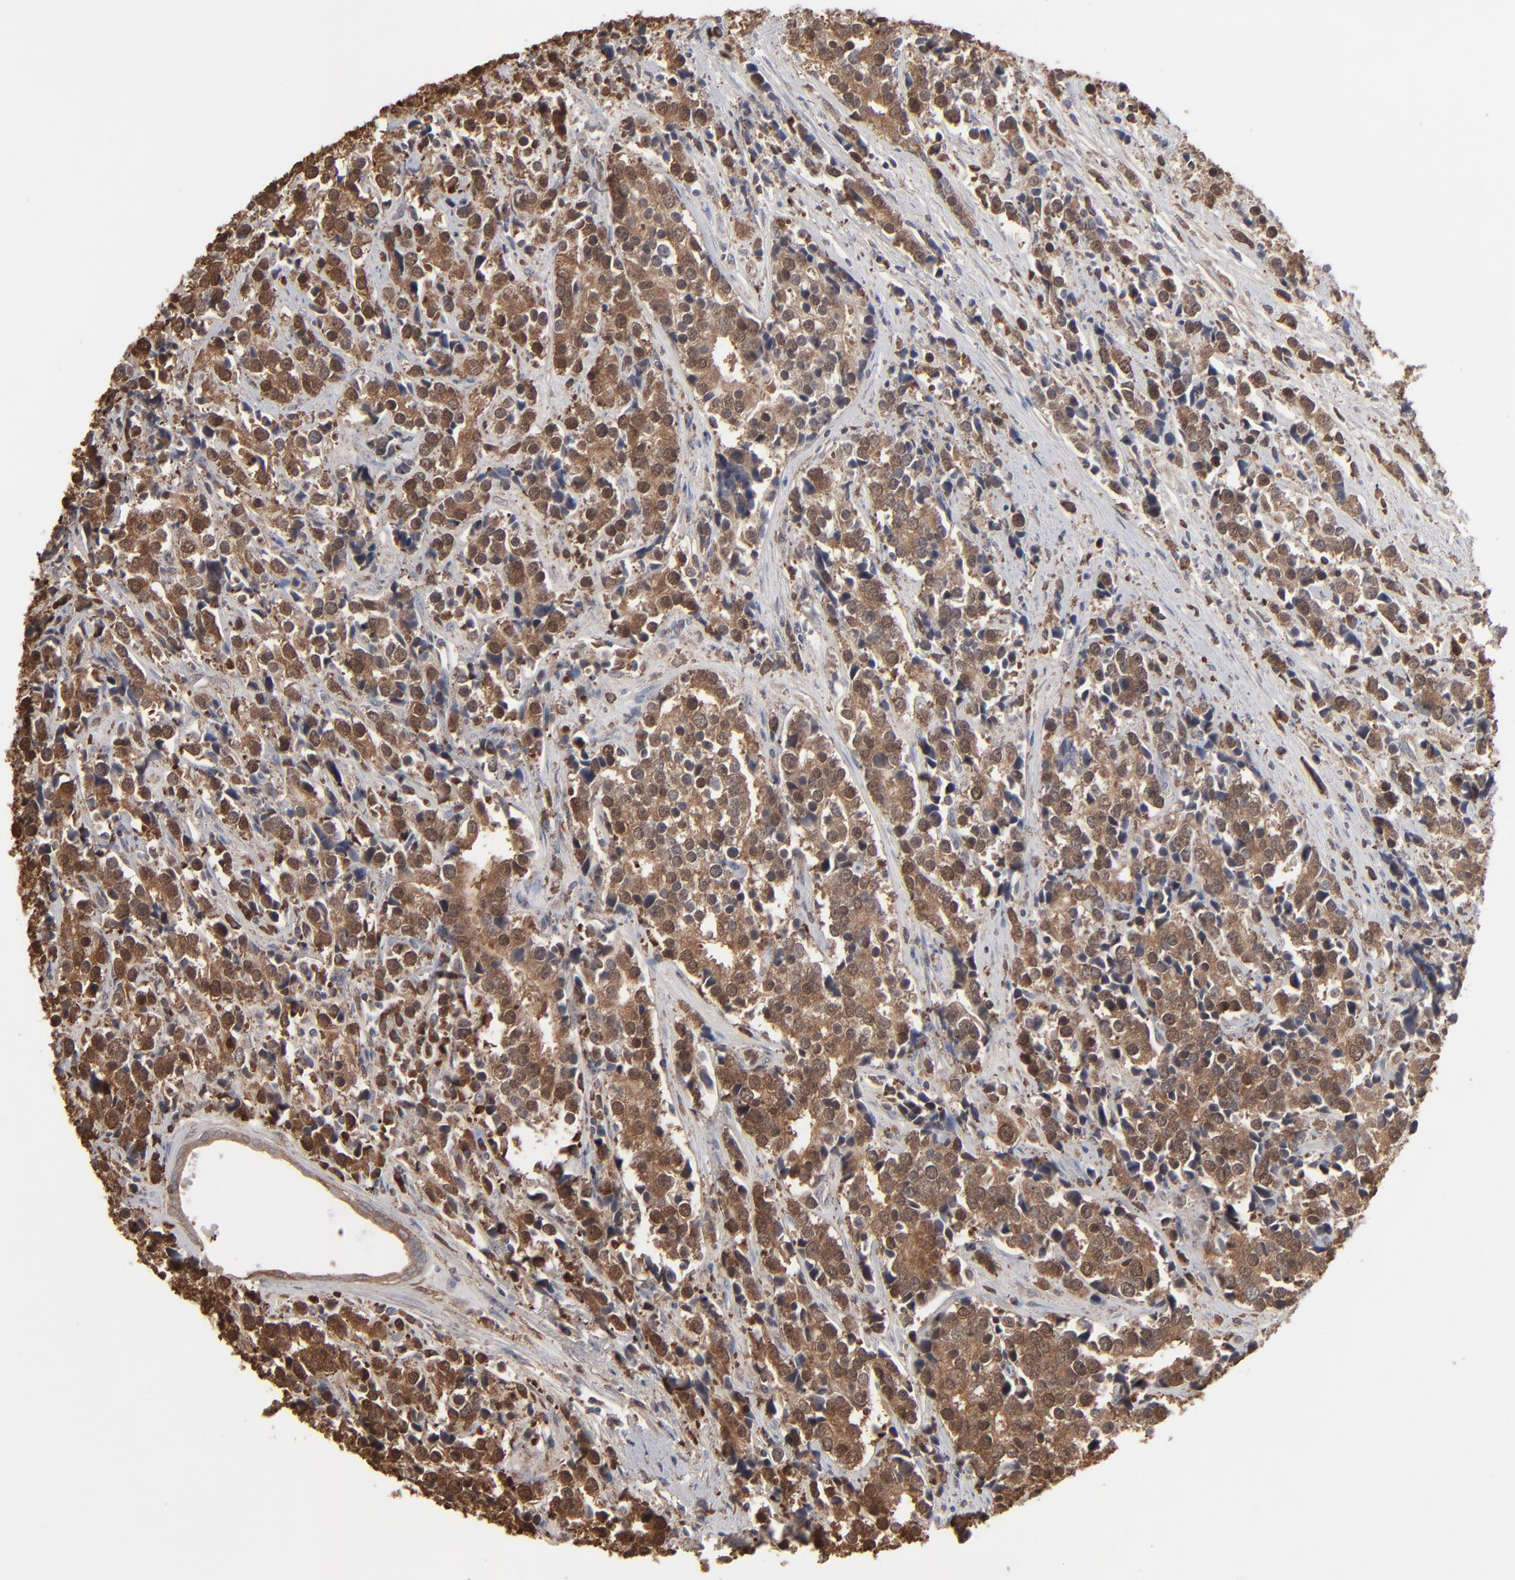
{"staining": {"intensity": "strong", "quantity": ">75%", "location": "cytoplasmic/membranous,nuclear"}, "tissue": "prostate cancer", "cell_type": "Tumor cells", "image_type": "cancer", "snomed": [{"axis": "morphology", "description": "Adenocarcinoma, High grade"}, {"axis": "topography", "description": "Prostate"}], "caption": "Immunohistochemical staining of high-grade adenocarcinoma (prostate) exhibits high levels of strong cytoplasmic/membranous and nuclear expression in approximately >75% of tumor cells. (IHC, brightfield microscopy, high magnification).", "gene": "NME1-NME2", "patient": {"sex": "male", "age": 71}}